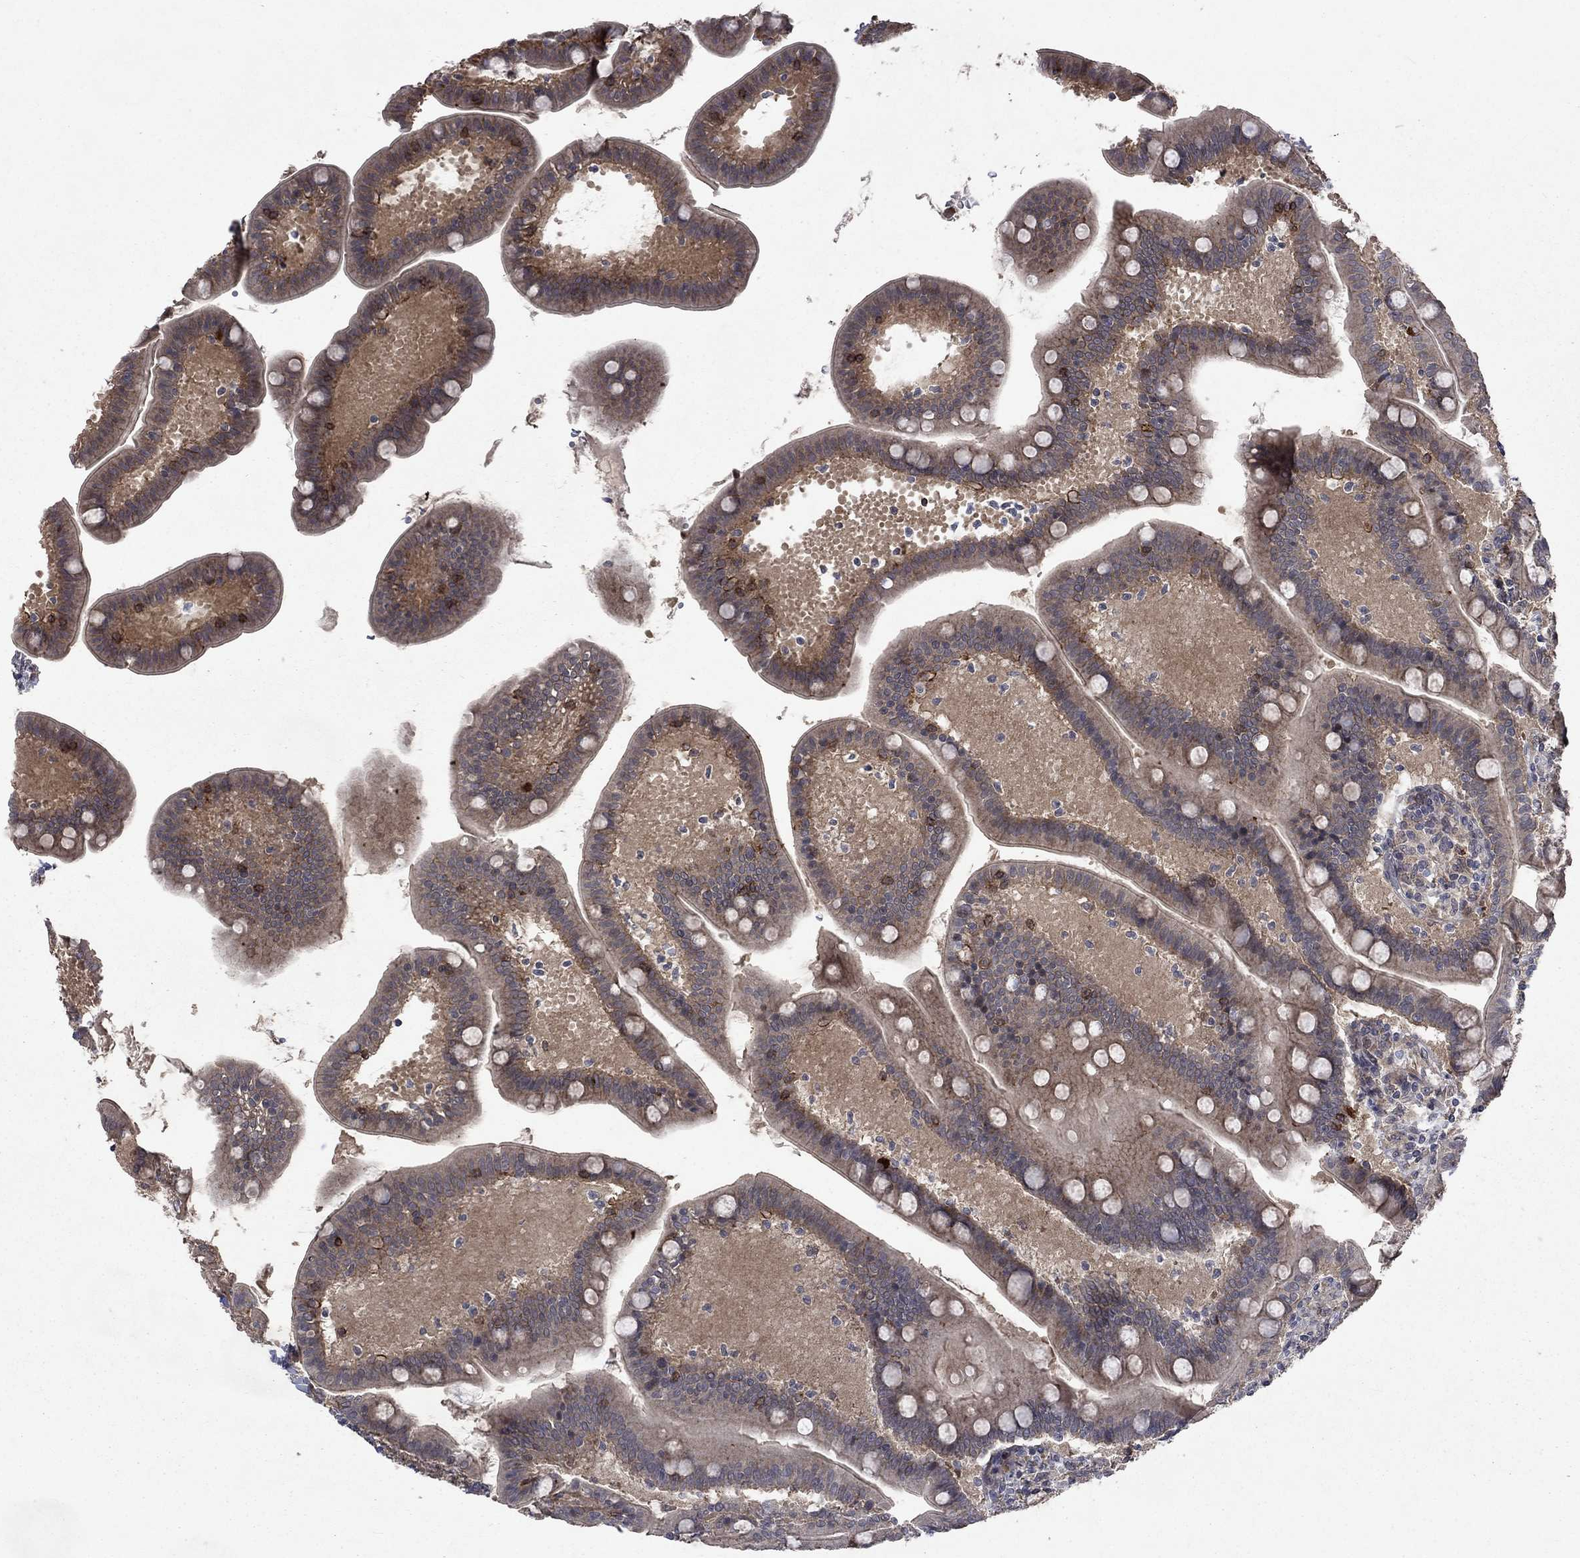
{"staining": {"intensity": "moderate", "quantity": "25%-75%", "location": "cytoplasmic/membranous"}, "tissue": "small intestine", "cell_type": "Glandular cells", "image_type": "normal", "snomed": [{"axis": "morphology", "description": "Normal tissue, NOS"}, {"axis": "topography", "description": "Small intestine"}], "caption": "High-magnification brightfield microscopy of benign small intestine stained with DAB (3,3'-diaminobenzidine) (brown) and counterstained with hematoxylin (blue). glandular cells exhibit moderate cytoplasmic/membranous expression is seen in about25%-75% of cells. The staining was performed using DAB to visualize the protein expression in brown, while the nuclei were stained in blue with hematoxylin (Magnification: 20x).", "gene": "PPP1R9A", "patient": {"sex": "male", "age": 66}}